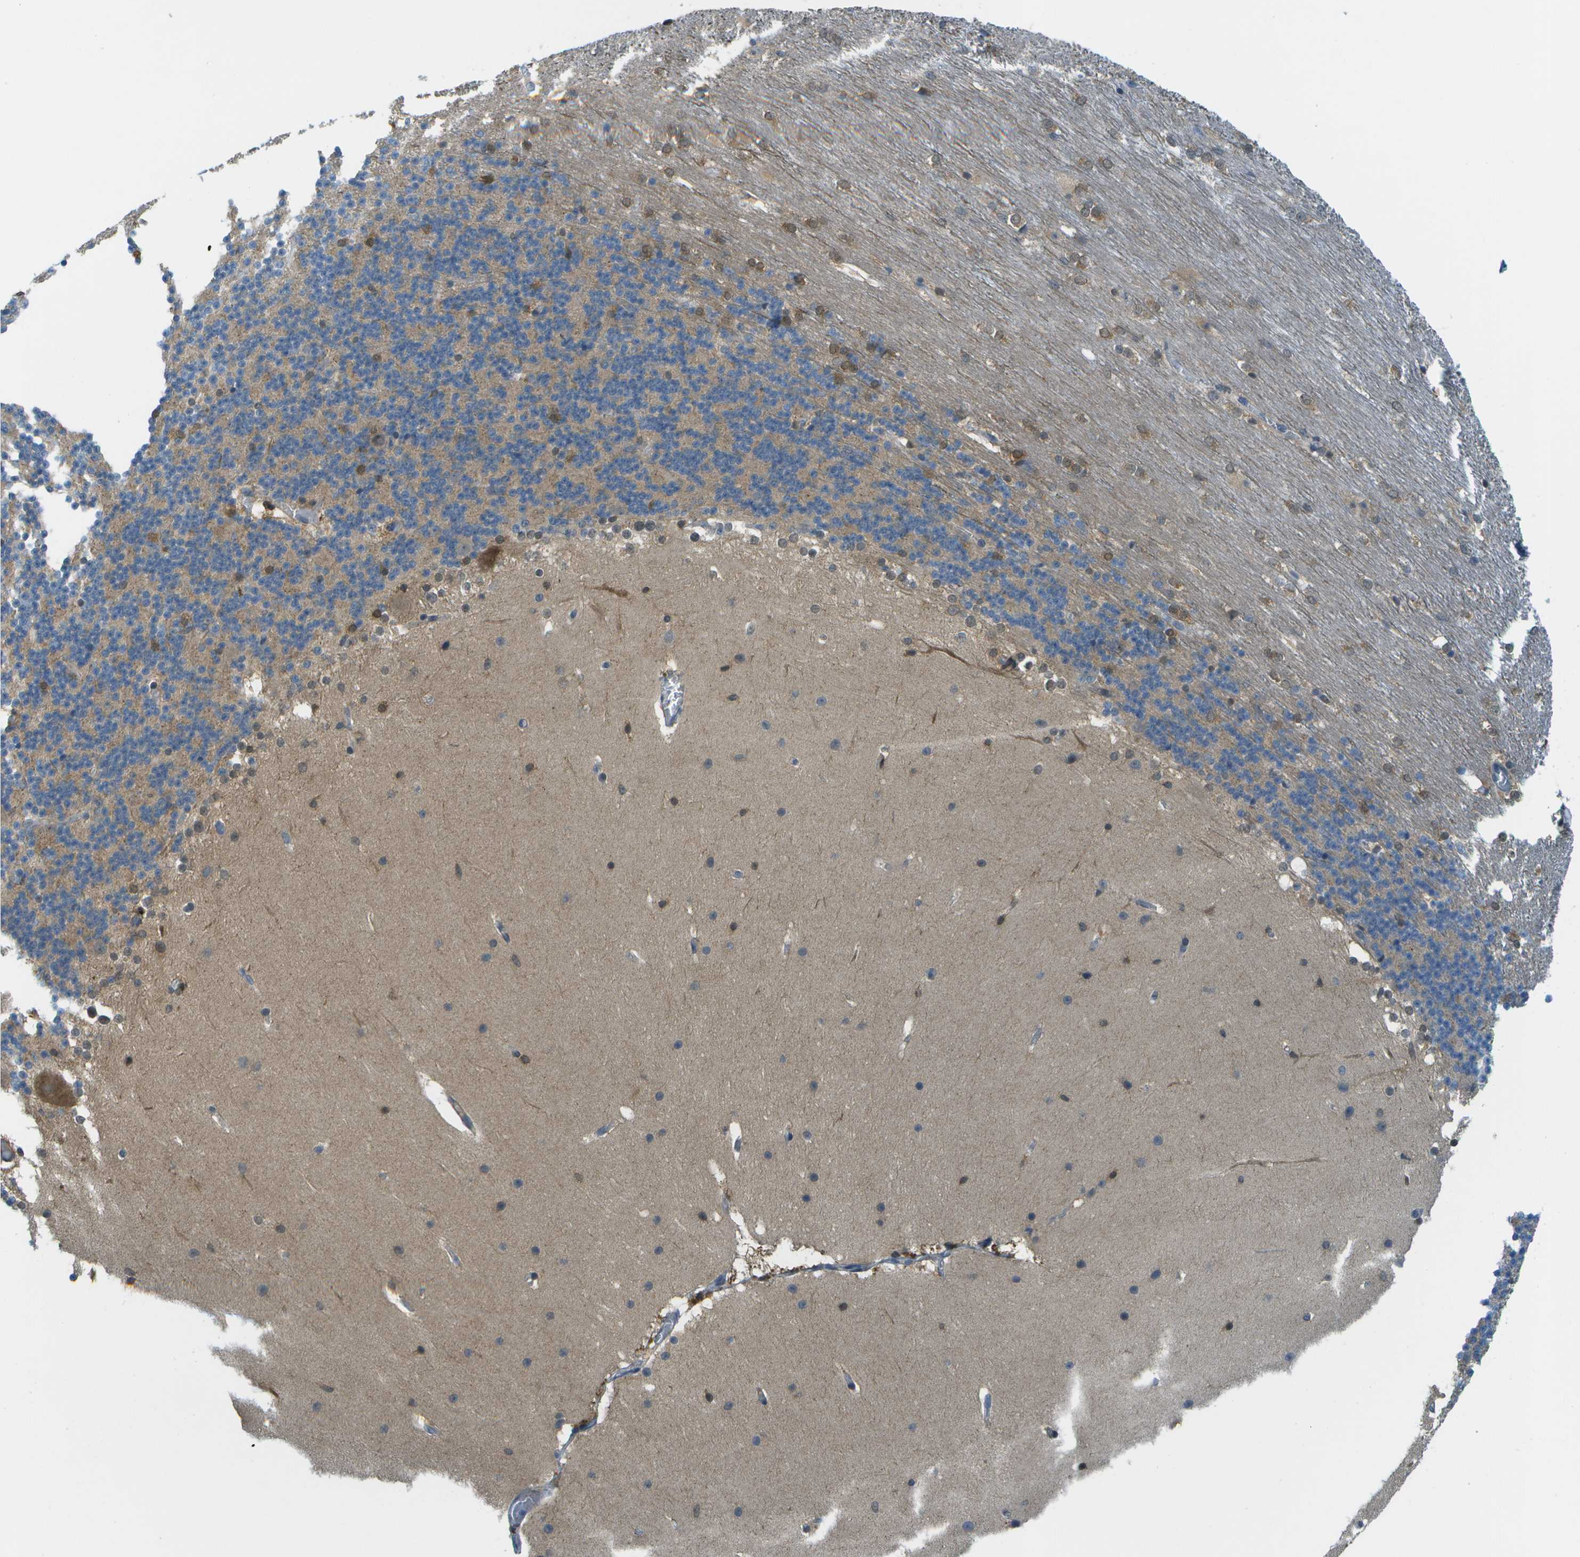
{"staining": {"intensity": "moderate", "quantity": "<25%", "location": "cytoplasmic/membranous,nuclear"}, "tissue": "cerebellum", "cell_type": "Cells in granular layer", "image_type": "normal", "snomed": [{"axis": "morphology", "description": "Normal tissue, NOS"}, {"axis": "topography", "description": "Cerebellum"}], "caption": "Moderate cytoplasmic/membranous,nuclear positivity for a protein is appreciated in about <25% of cells in granular layer of benign cerebellum using IHC.", "gene": "CDH23", "patient": {"sex": "female", "age": 19}}